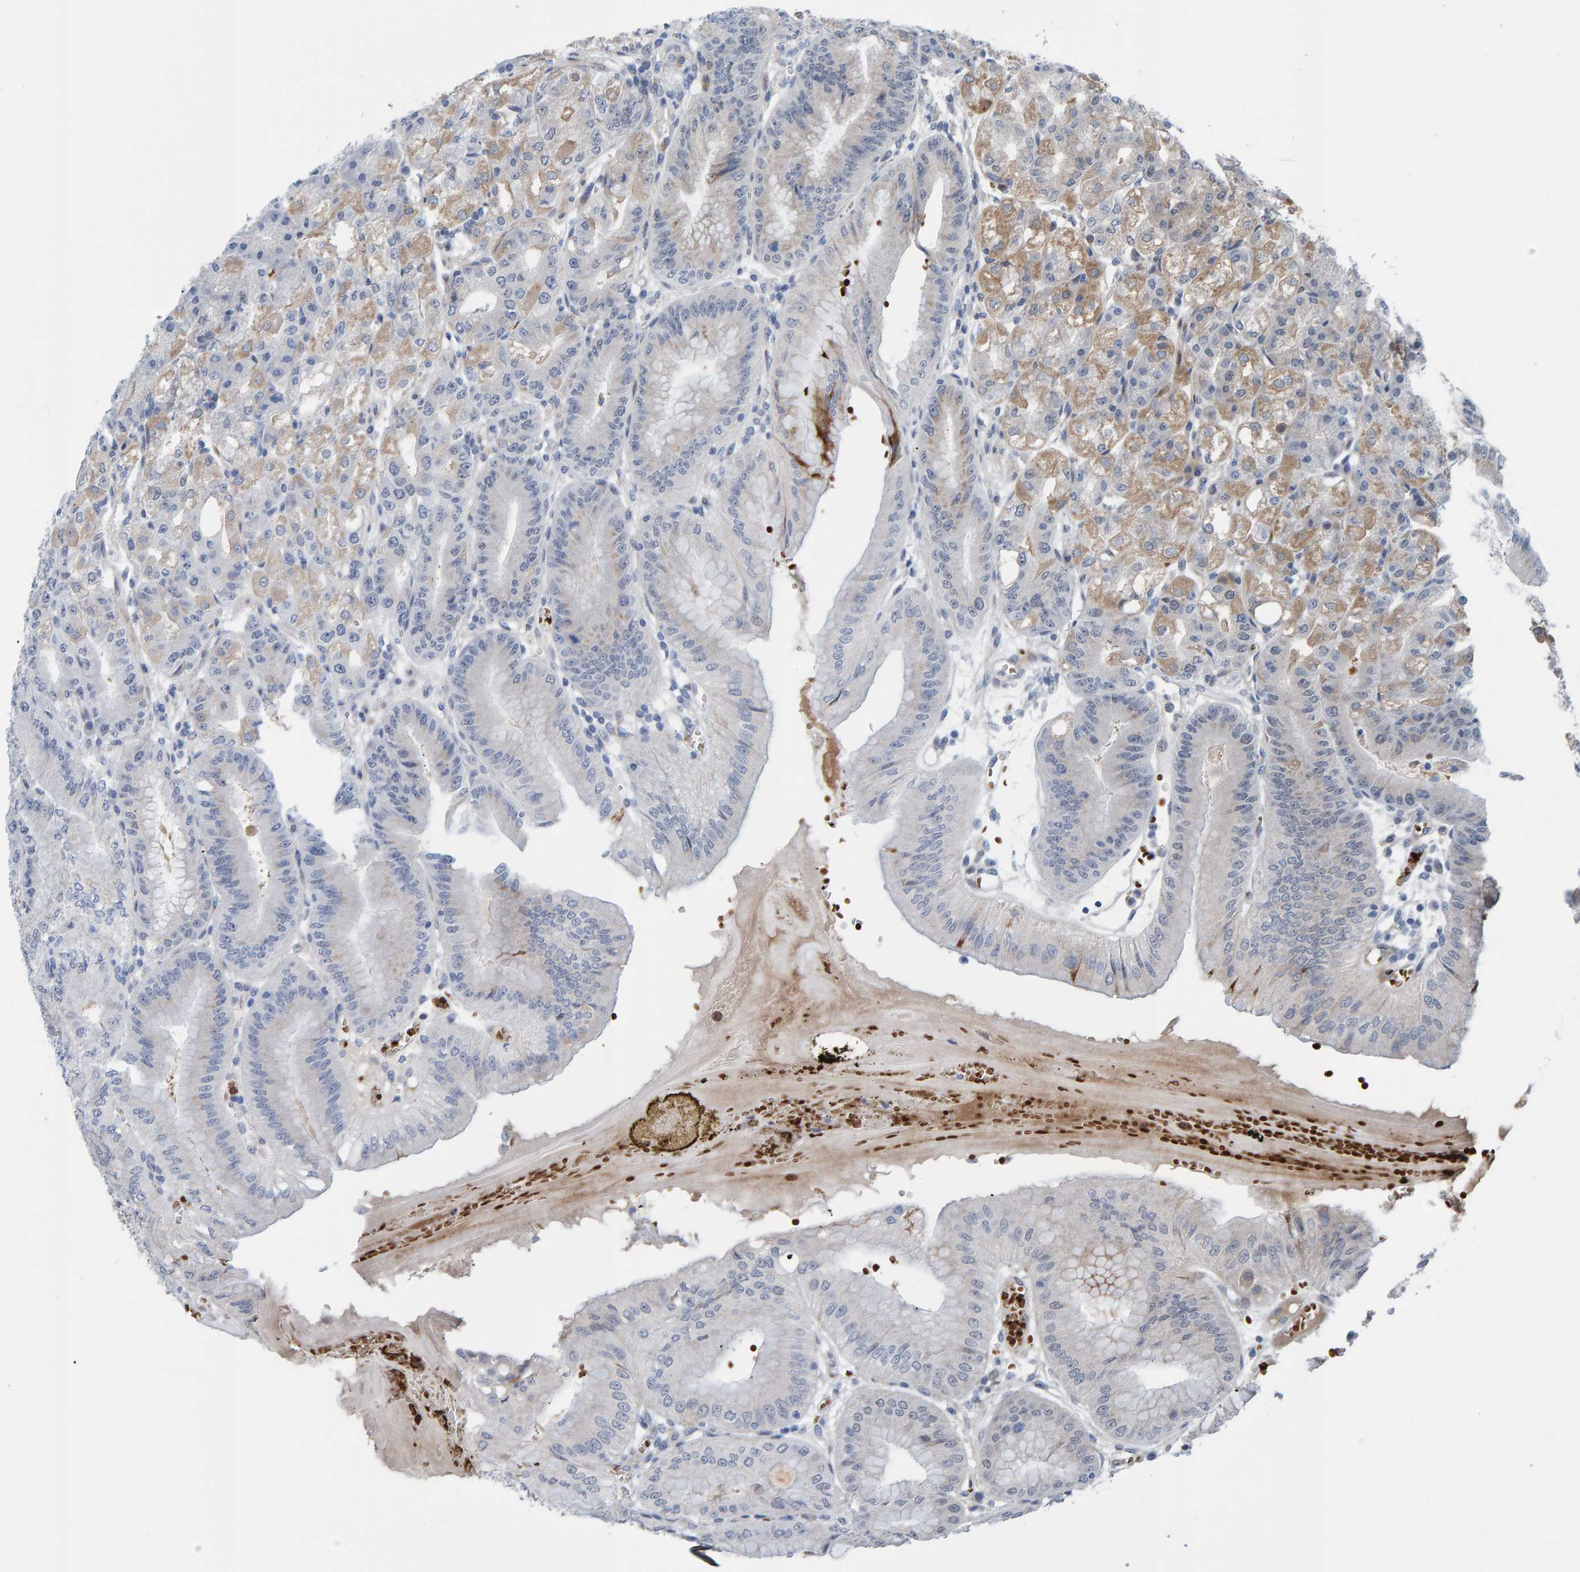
{"staining": {"intensity": "strong", "quantity": "<25%", "location": "cytoplasmic/membranous"}, "tissue": "stomach", "cell_type": "Glandular cells", "image_type": "normal", "snomed": [{"axis": "morphology", "description": "Normal tissue, NOS"}, {"axis": "topography", "description": "Stomach, lower"}], "caption": "About <25% of glandular cells in benign stomach show strong cytoplasmic/membranous protein expression as visualized by brown immunohistochemical staining.", "gene": "MFSD6L", "patient": {"sex": "male", "age": 71}}